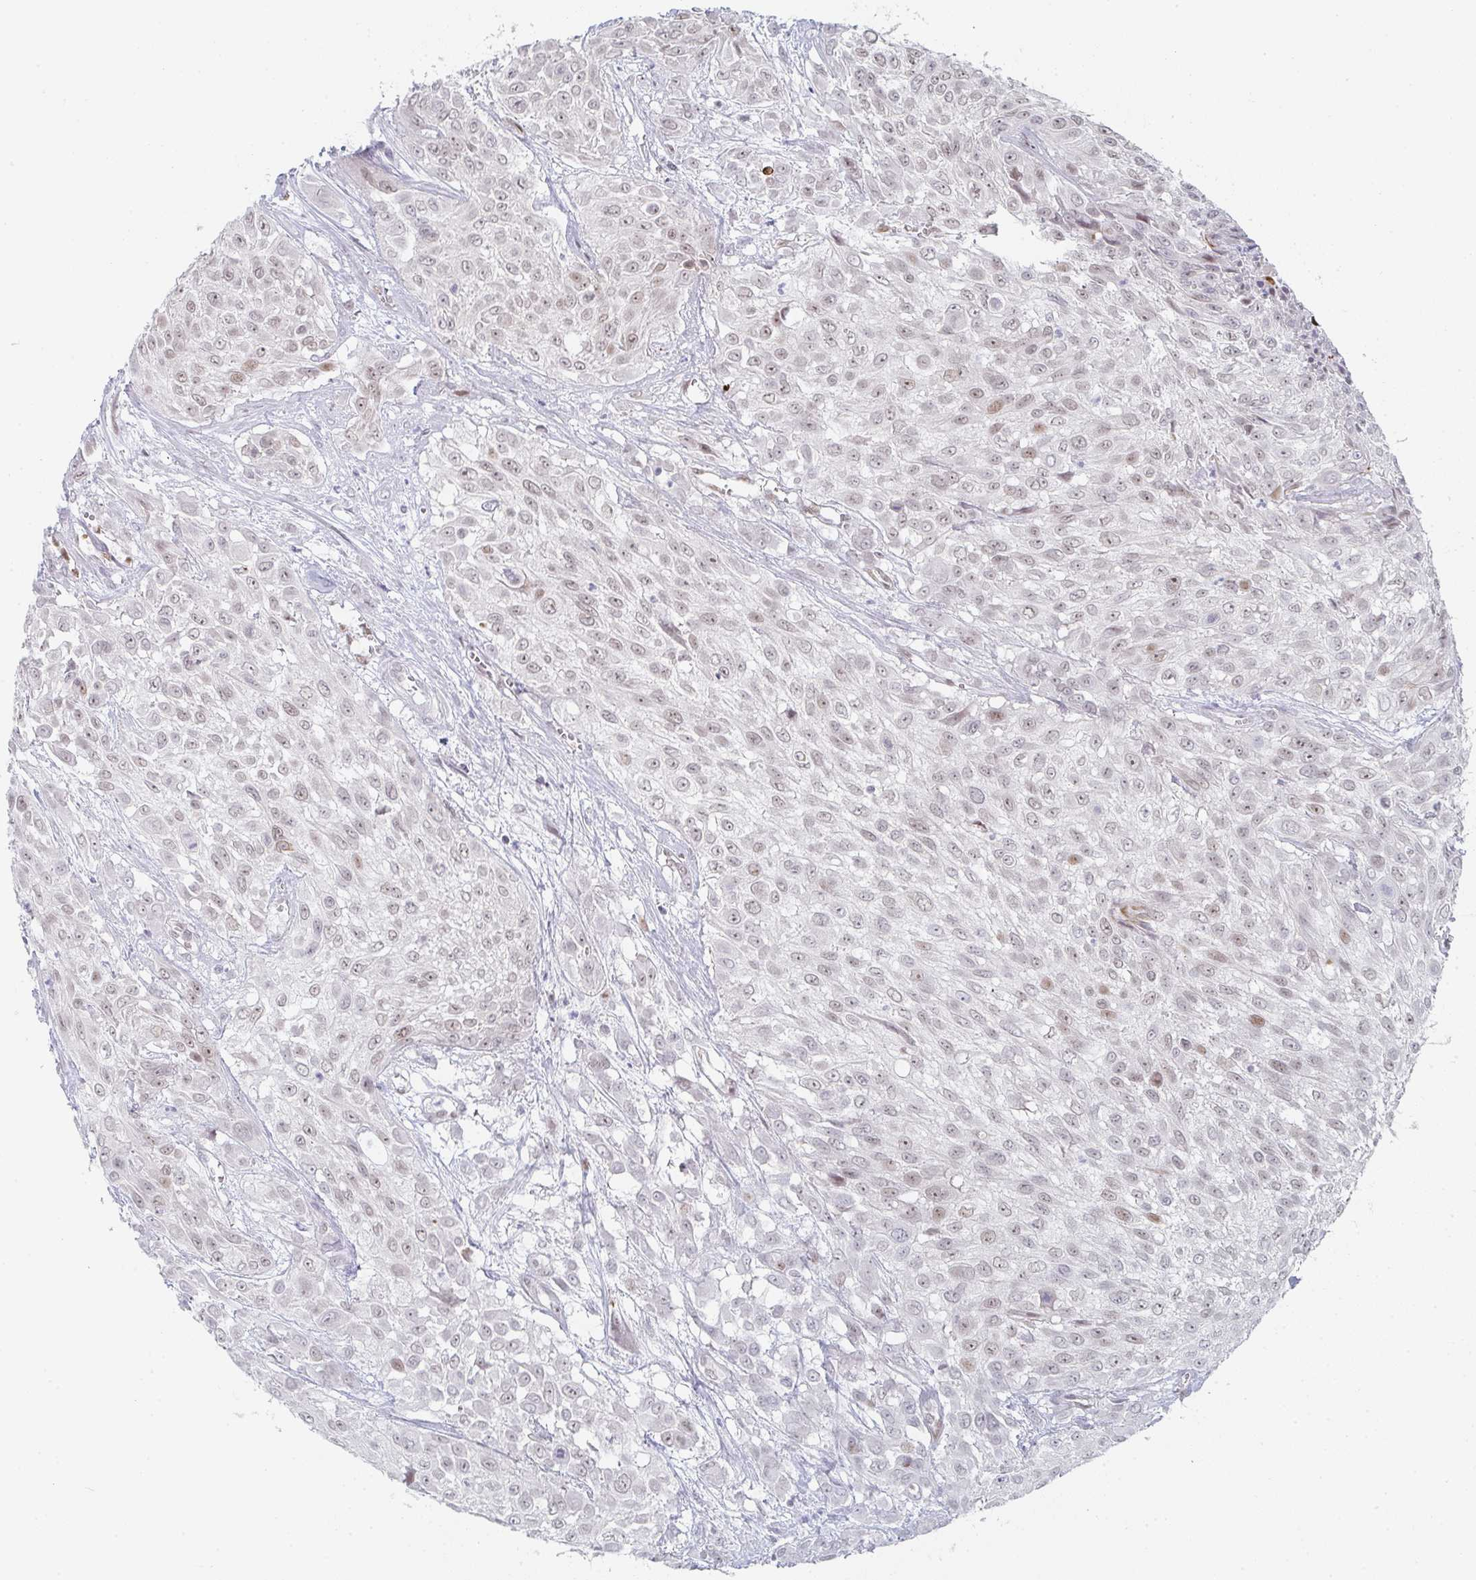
{"staining": {"intensity": "weak", "quantity": ">75%", "location": "nuclear"}, "tissue": "urothelial cancer", "cell_type": "Tumor cells", "image_type": "cancer", "snomed": [{"axis": "morphology", "description": "Urothelial carcinoma, High grade"}, {"axis": "topography", "description": "Urinary bladder"}], "caption": "Immunohistochemistry staining of urothelial carcinoma (high-grade), which shows low levels of weak nuclear staining in approximately >75% of tumor cells indicating weak nuclear protein staining. The staining was performed using DAB (brown) for protein detection and nuclei were counterstained in hematoxylin (blue).", "gene": "POU2AF2", "patient": {"sex": "male", "age": 57}}